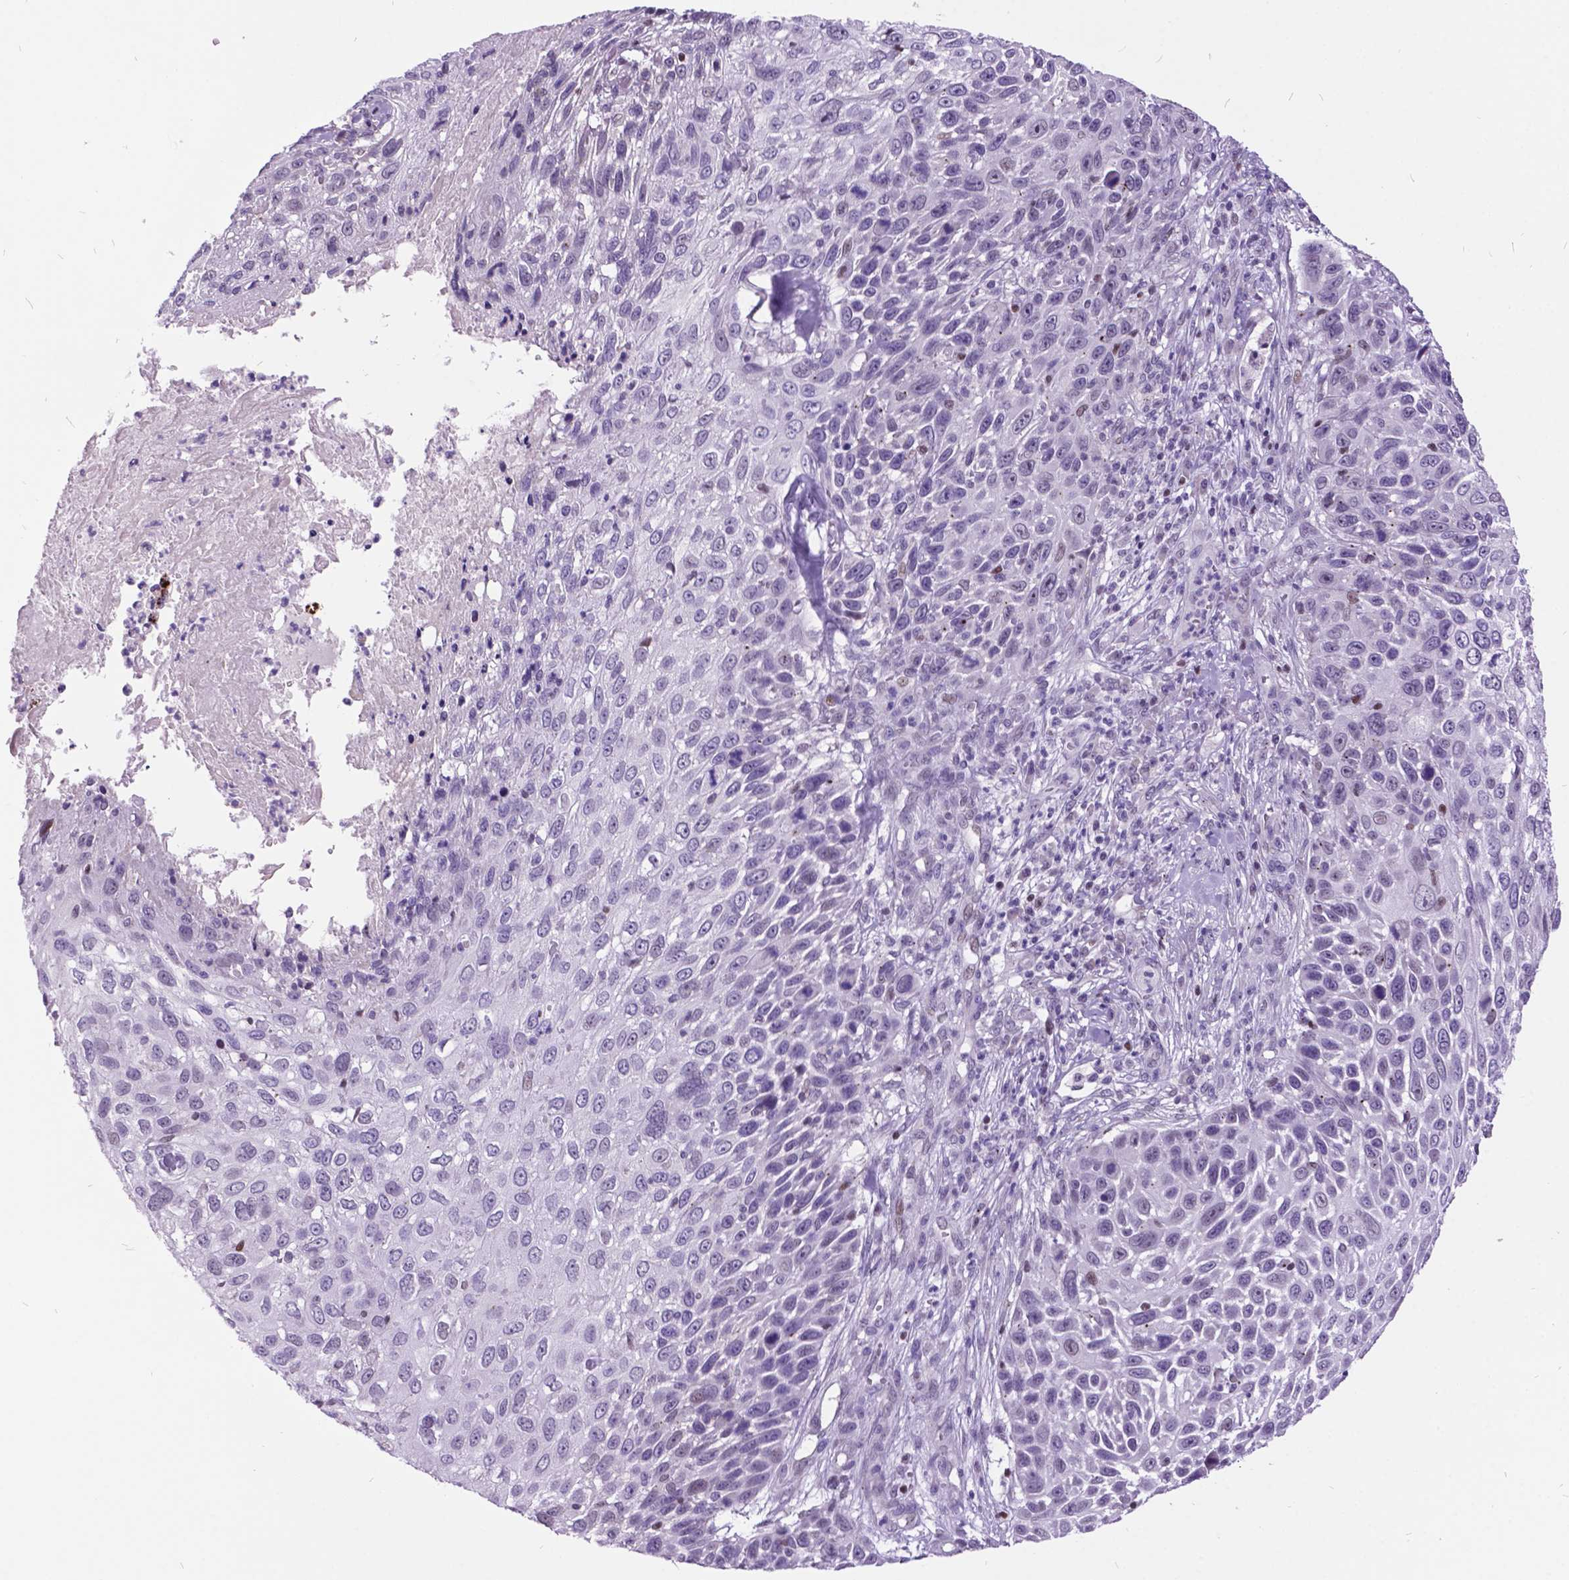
{"staining": {"intensity": "negative", "quantity": "none", "location": "none"}, "tissue": "skin cancer", "cell_type": "Tumor cells", "image_type": "cancer", "snomed": [{"axis": "morphology", "description": "Squamous cell carcinoma, NOS"}, {"axis": "topography", "description": "Skin"}], "caption": "Image shows no significant protein positivity in tumor cells of skin cancer.", "gene": "DPF3", "patient": {"sex": "male", "age": 92}}